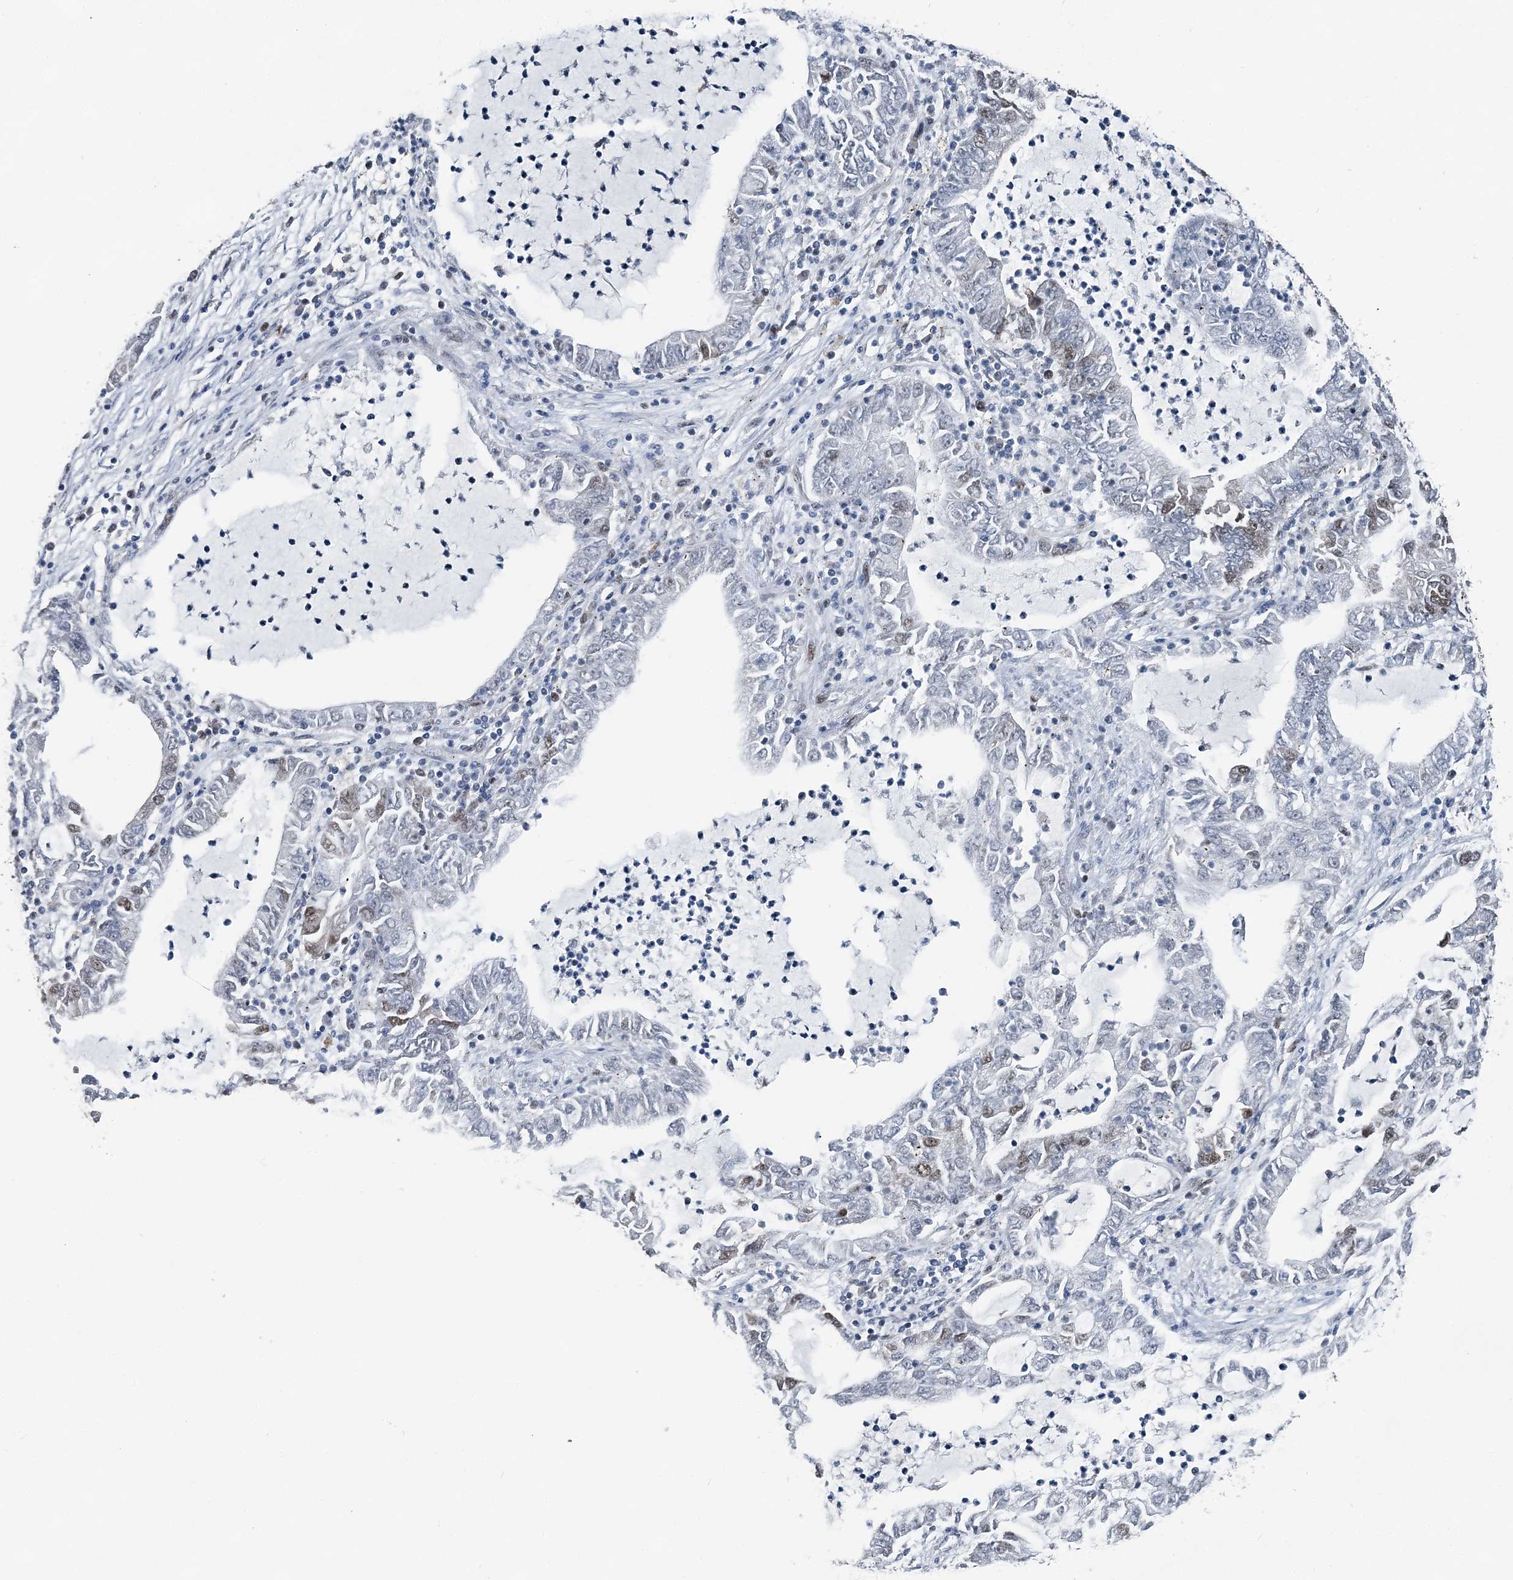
{"staining": {"intensity": "weak", "quantity": "<25%", "location": "nuclear"}, "tissue": "lung cancer", "cell_type": "Tumor cells", "image_type": "cancer", "snomed": [{"axis": "morphology", "description": "Adenocarcinoma, NOS"}, {"axis": "topography", "description": "Lung"}], "caption": "Lung adenocarcinoma was stained to show a protein in brown. There is no significant positivity in tumor cells.", "gene": "HAT1", "patient": {"sex": "female", "age": 51}}